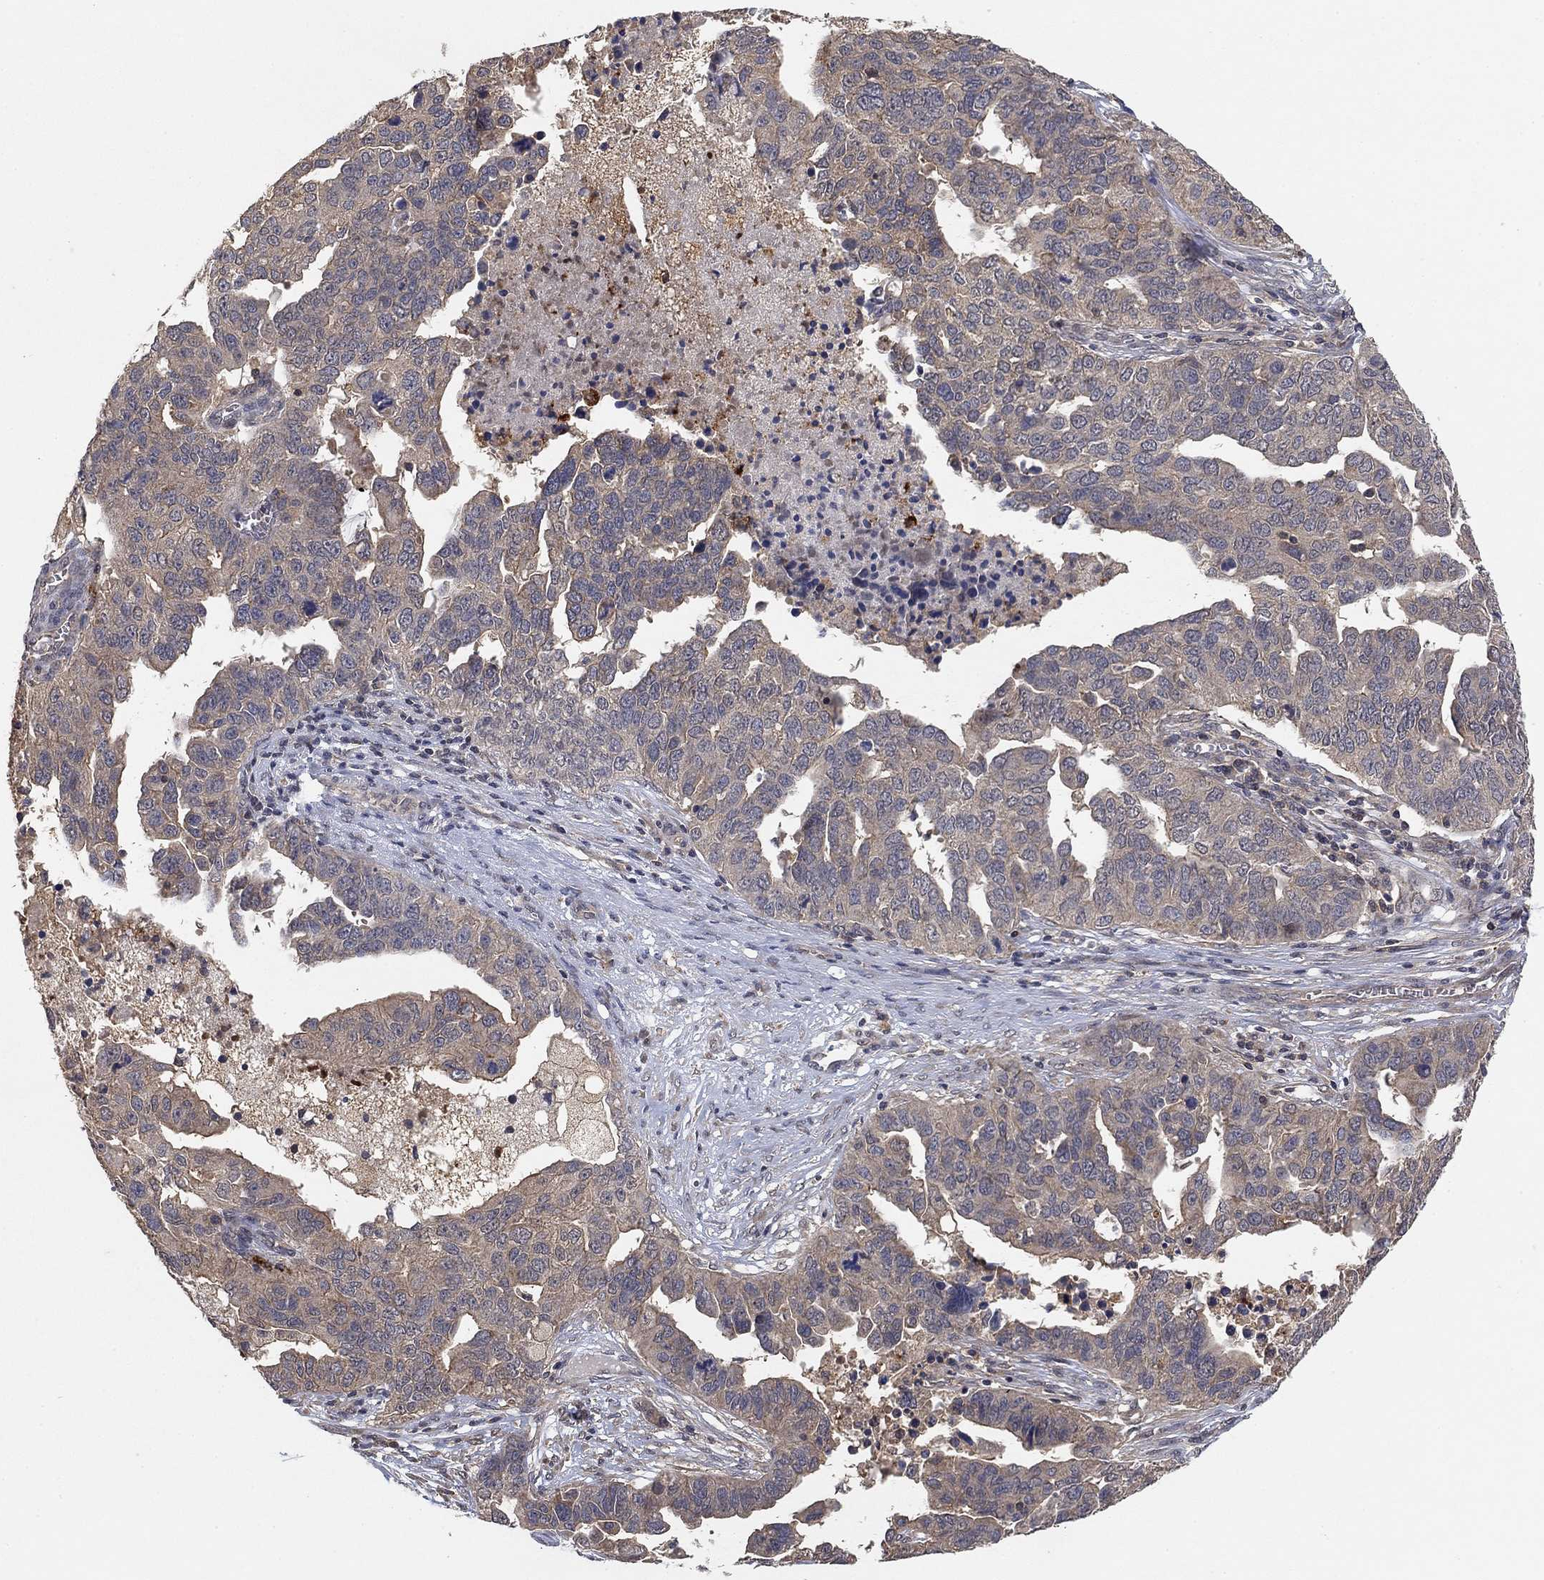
{"staining": {"intensity": "negative", "quantity": "none", "location": "none"}, "tissue": "ovarian cancer", "cell_type": "Tumor cells", "image_type": "cancer", "snomed": [{"axis": "morphology", "description": "Carcinoma, endometroid"}, {"axis": "topography", "description": "Soft tissue"}, {"axis": "topography", "description": "Ovary"}], "caption": "Photomicrograph shows no protein staining in tumor cells of ovarian endometroid carcinoma tissue.", "gene": "CCDC43", "patient": {"sex": "female", "age": 52}}